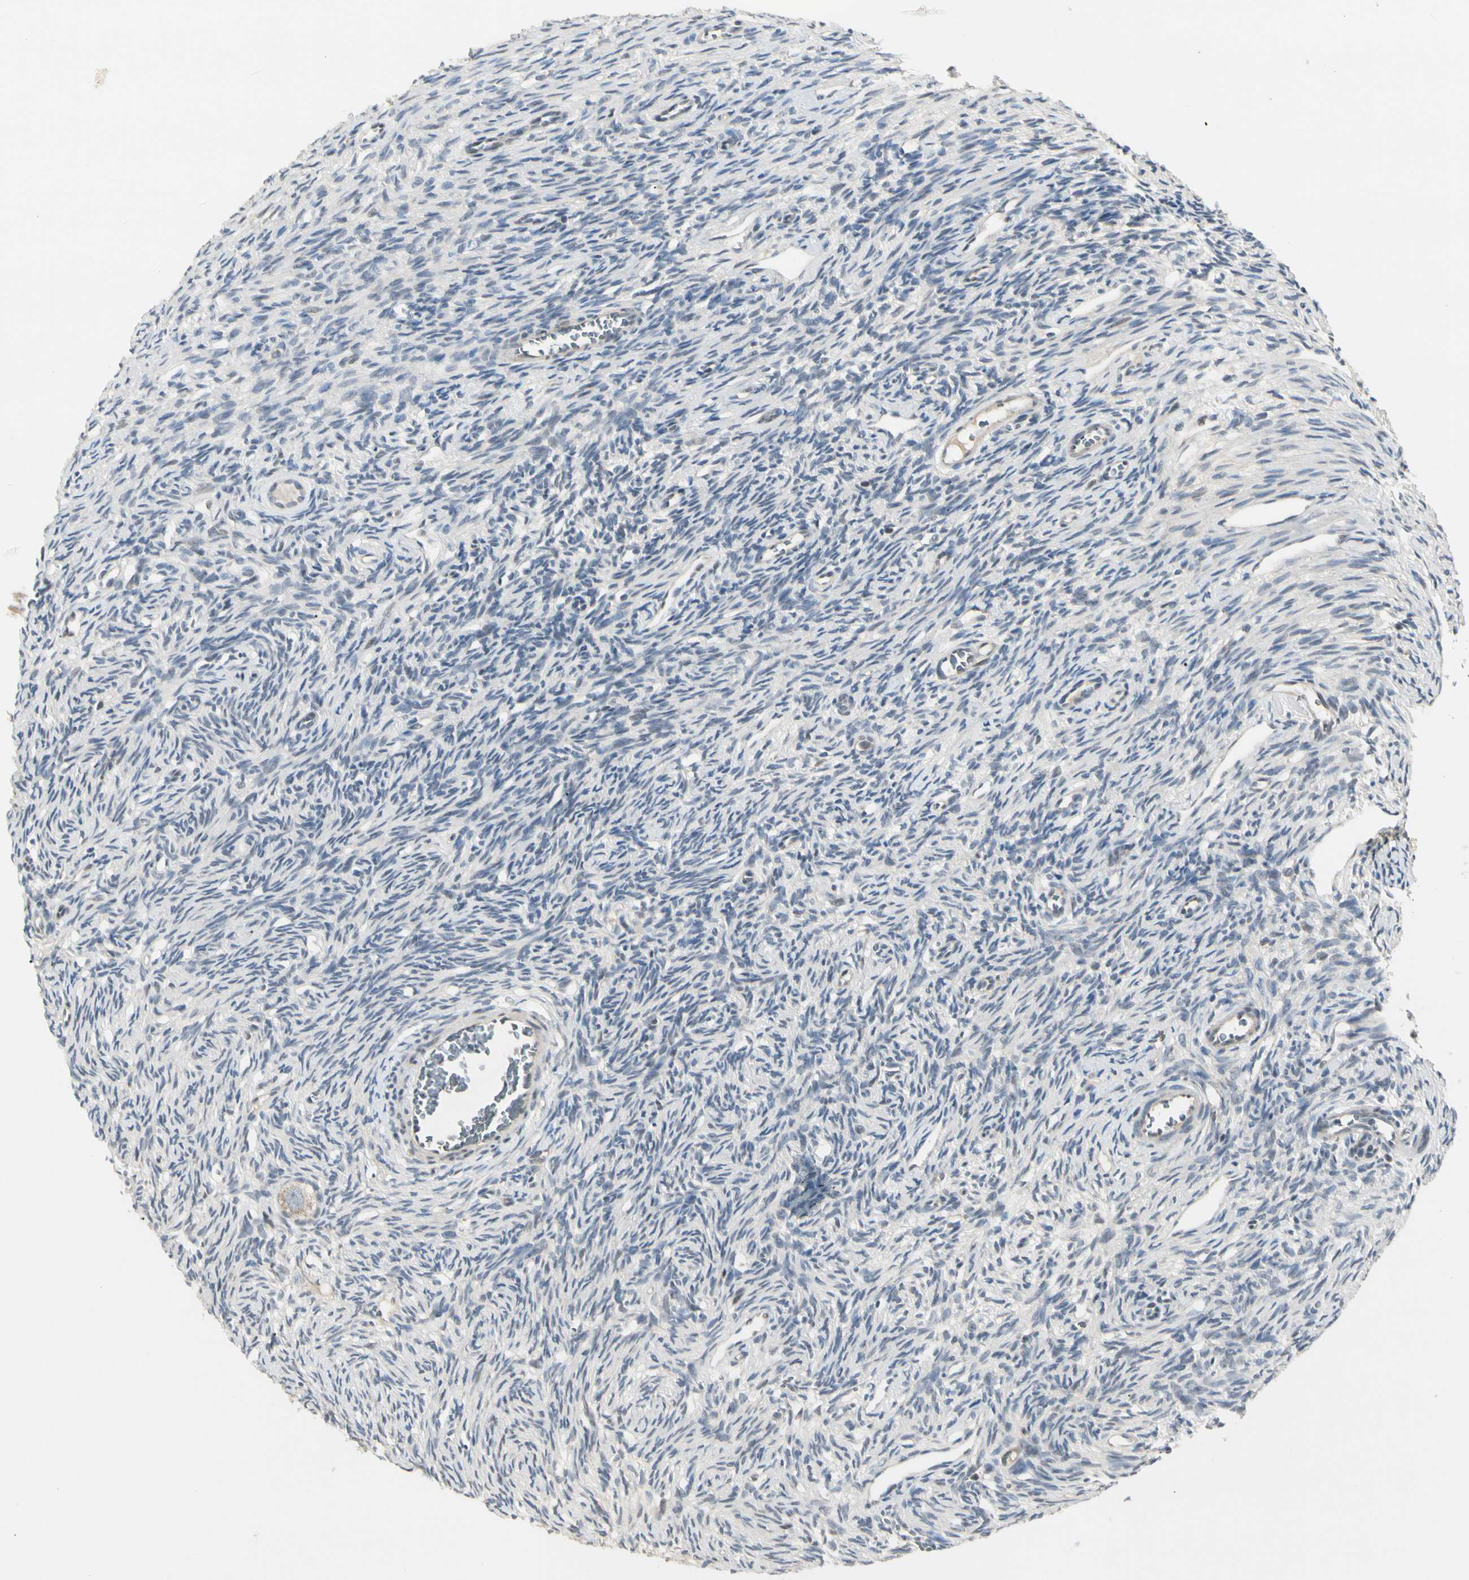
{"staining": {"intensity": "weak", "quantity": ">75%", "location": "cytoplasmic/membranous"}, "tissue": "ovary", "cell_type": "Follicle cells", "image_type": "normal", "snomed": [{"axis": "morphology", "description": "Normal tissue, NOS"}, {"axis": "topography", "description": "Ovary"}], "caption": "Ovary stained with DAB (3,3'-diaminobenzidine) IHC displays low levels of weak cytoplasmic/membranous positivity in about >75% of follicle cells. (brown staining indicates protein expression, while blue staining denotes nuclei).", "gene": "GREM1", "patient": {"sex": "female", "age": 33}}